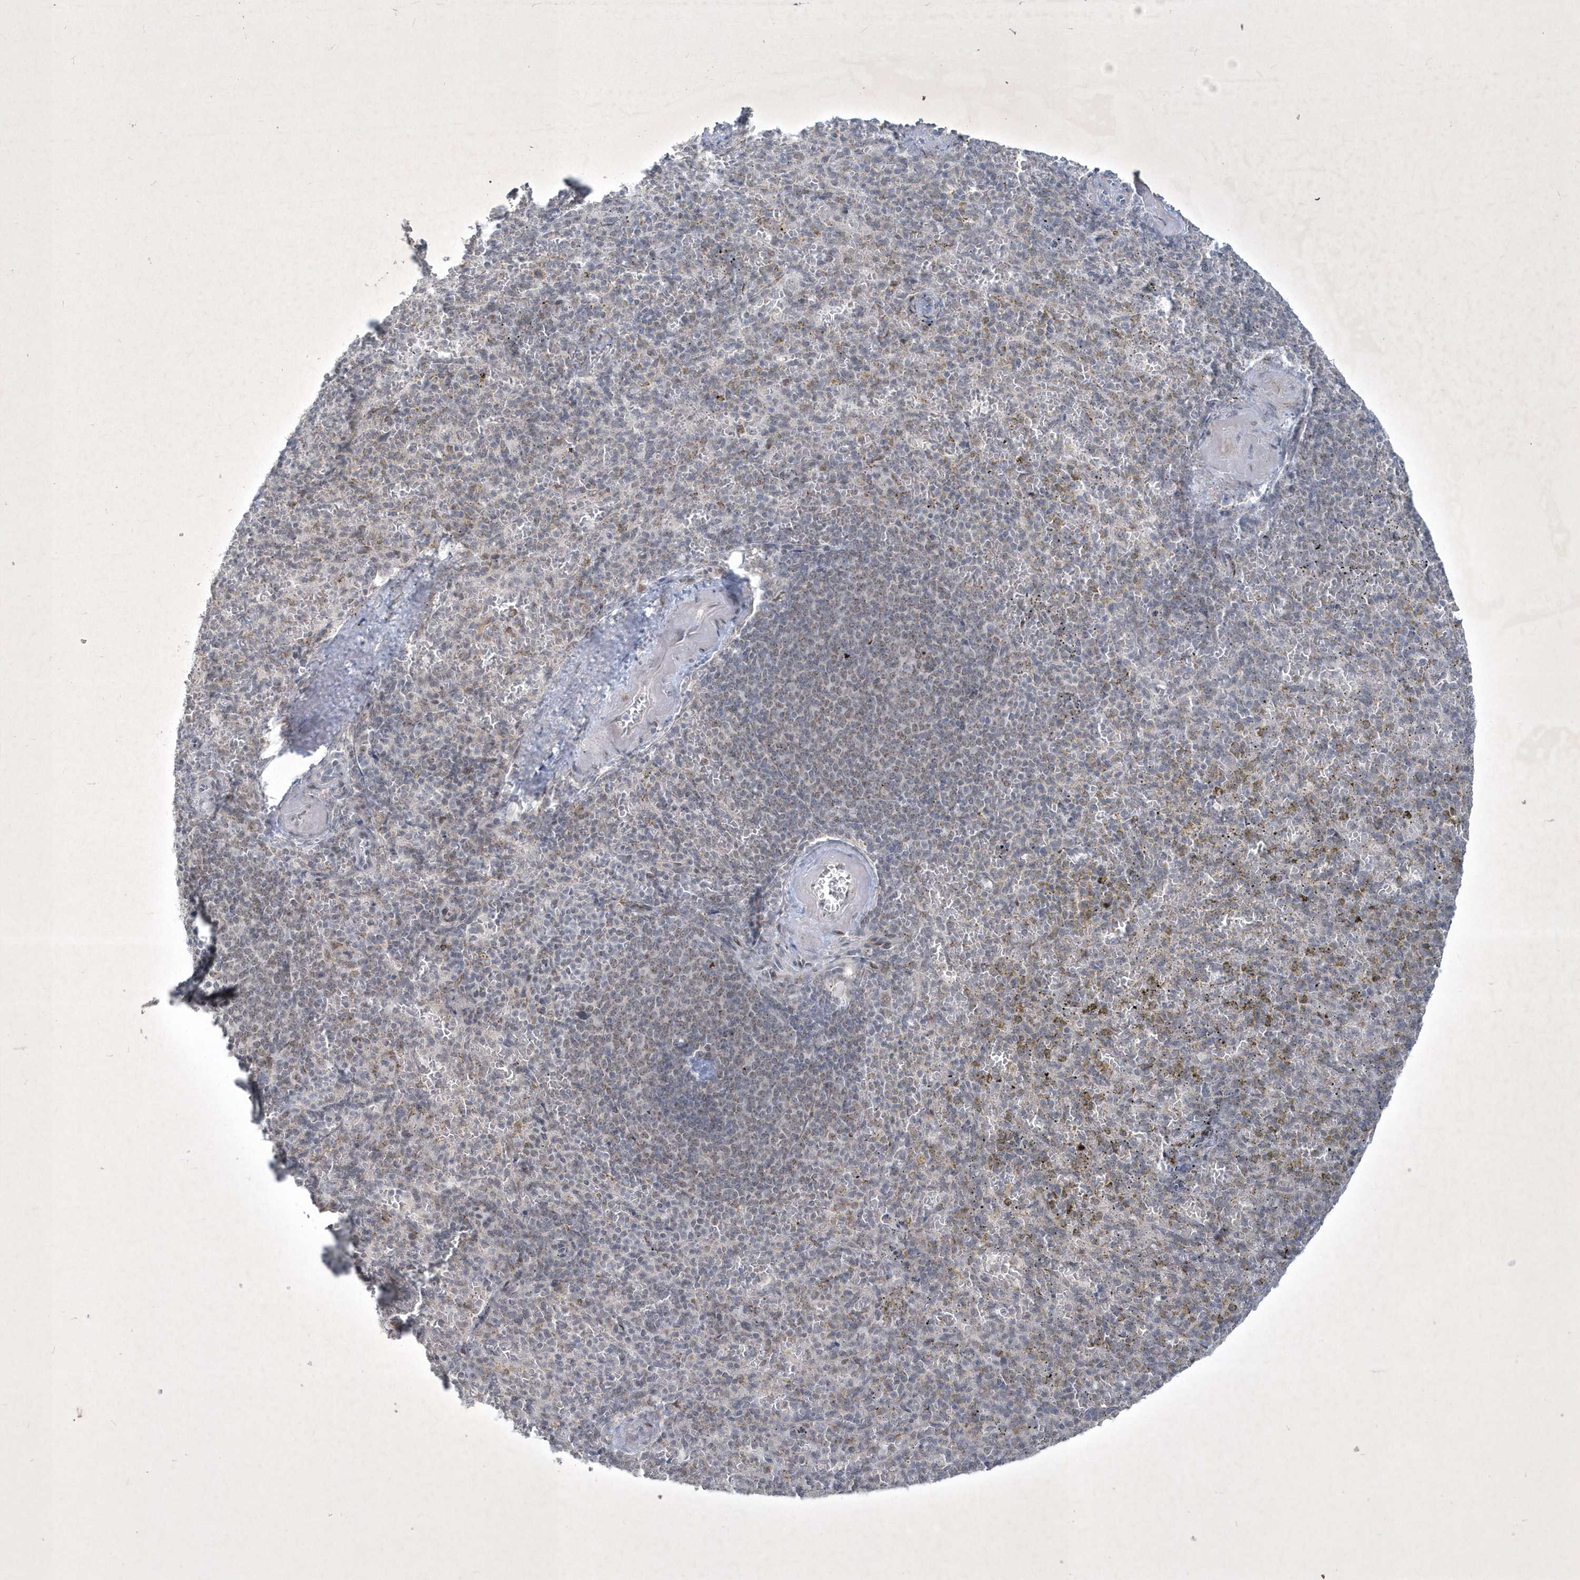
{"staining": {"intensity": "negative", "quantity": "none", "location": "none"}, "tissue": "spleen", "cell_type": "Cells in red pulp", "image_type": "normal", "snomed": [{"axis": "morphology", "description": "Normal tissue, NOS"}, {"axis": "topography", "description": "Spleen"}], "caption": "IHC micrograph of normal spleen: spleen stained with DAB (3,3'-diaminobenzidine) reveals no significant protein expression in cells in red pulp.", "gene": "ZBTB9", "patient": {"sex": "female", "age": 74}}